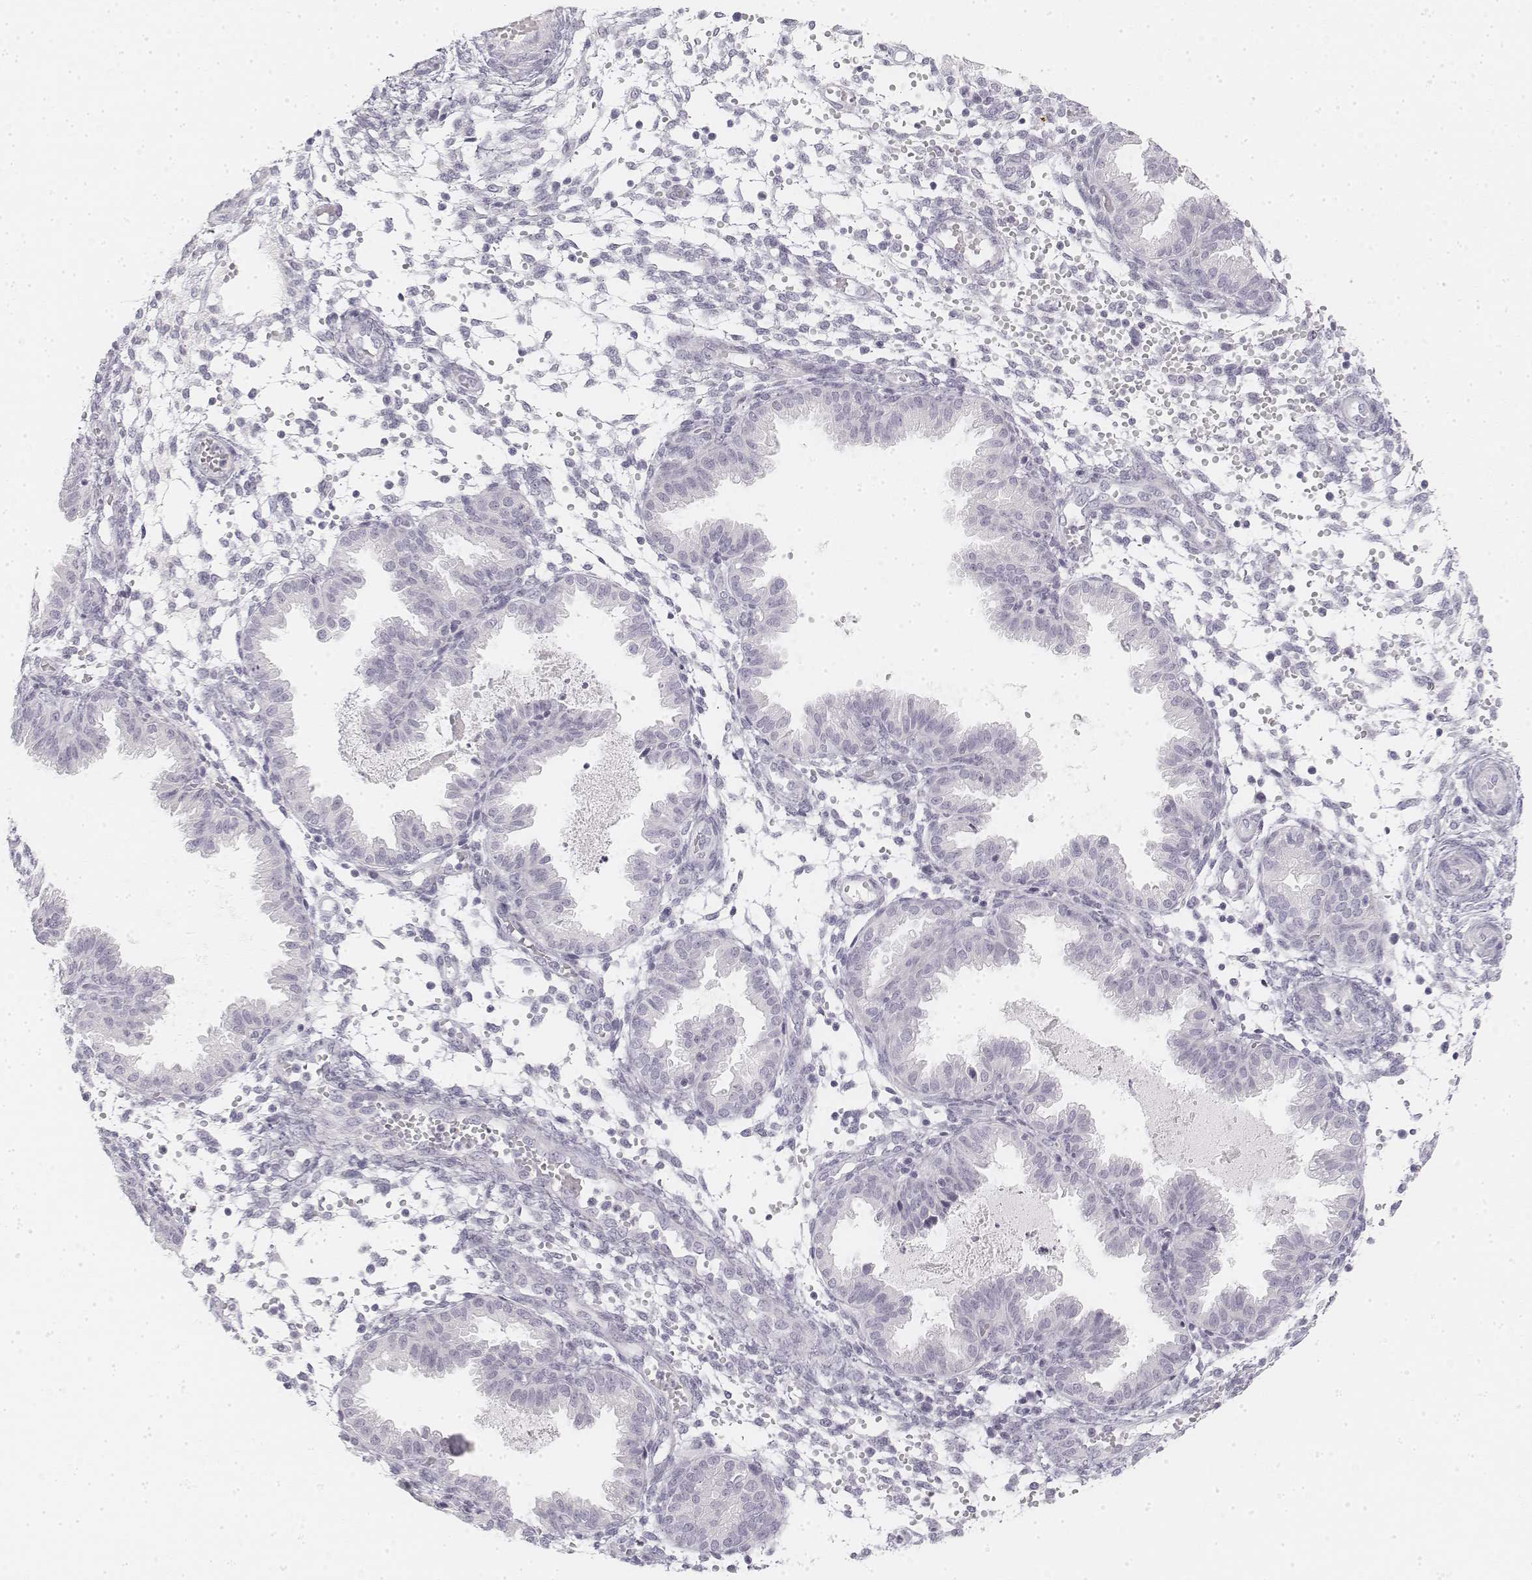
{"staining": {"intensity": "negative", "quantity": "none", "location": "none"}, "tissue": "endometrium", "cell_type": "Cells in endometrial stroma", "image_type": "normal", "snomed": [{"axis": "morphology", "description": "Normal tissue, NOS"}, {"axis": "topography", "description": "Endometrium"}], "caption": "The micrograph demonstrates no significant positivity in cells in endometrial stroma of endometrium. (DAB immunohistochemistry (IHC) with hematoxylin counter stain).", "gene": "KRT25", "patient": {"sex": "female", "age": 33}}